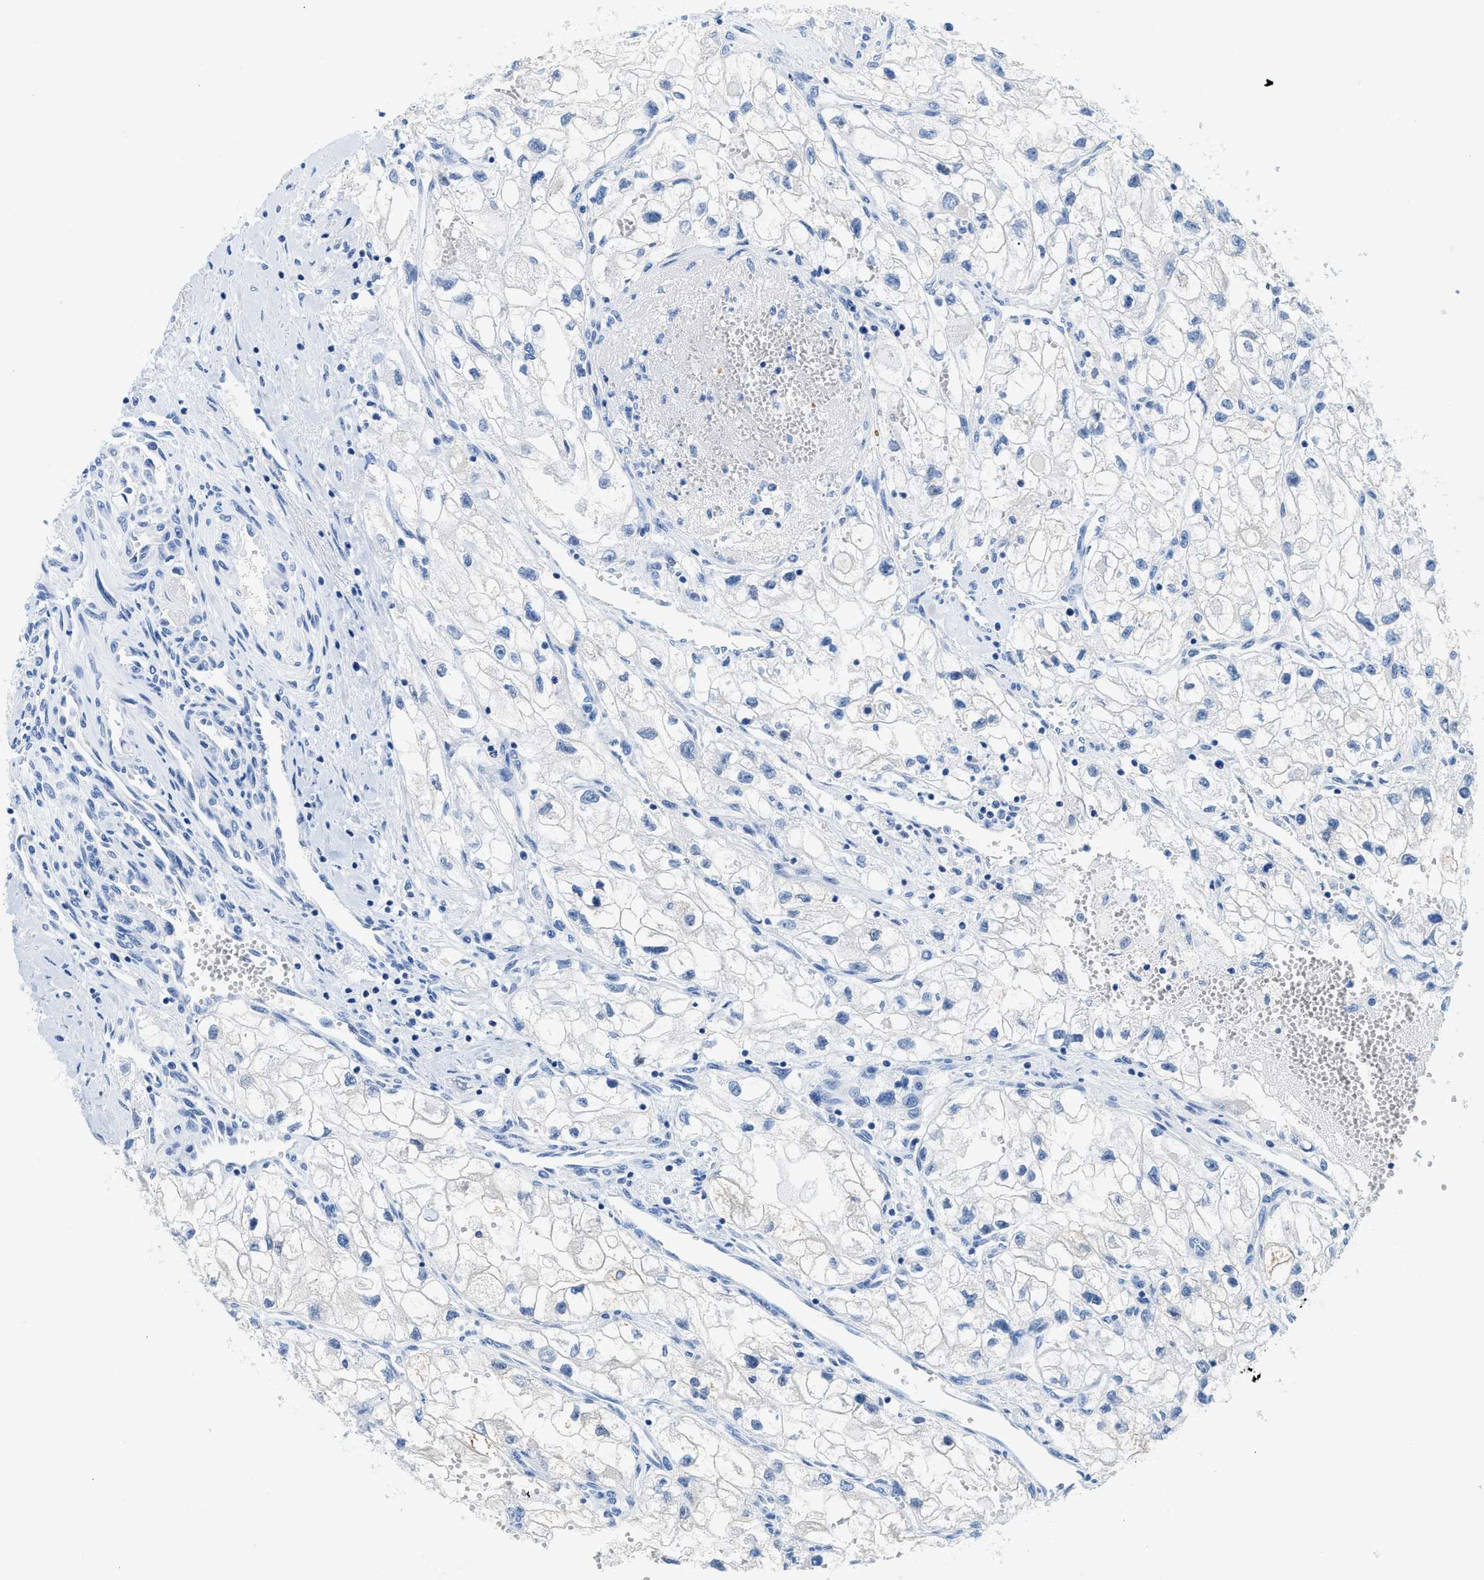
{"staining": {"intensity": "negative", "quantity": "none", "location": "none"}, "tissue": "renal cancer", "cell_type": "Tumor cells", "image_type": "cancer", "snomed": [{"axis": "morphology", "description": "Adenocarcinoma, NOS"}, {"axis": "topography", "description": "Kidney"}], "caption": "Immunohistochemistry image of adenocarcinoma (renal) stained for a protein (brown), which displays no staining in tumor cells. (DAB (3,3'-diaminobenzidine) IHC, high magnification).", "gene": "BPGM", "patient": {"sex": "female", "age": 70}}